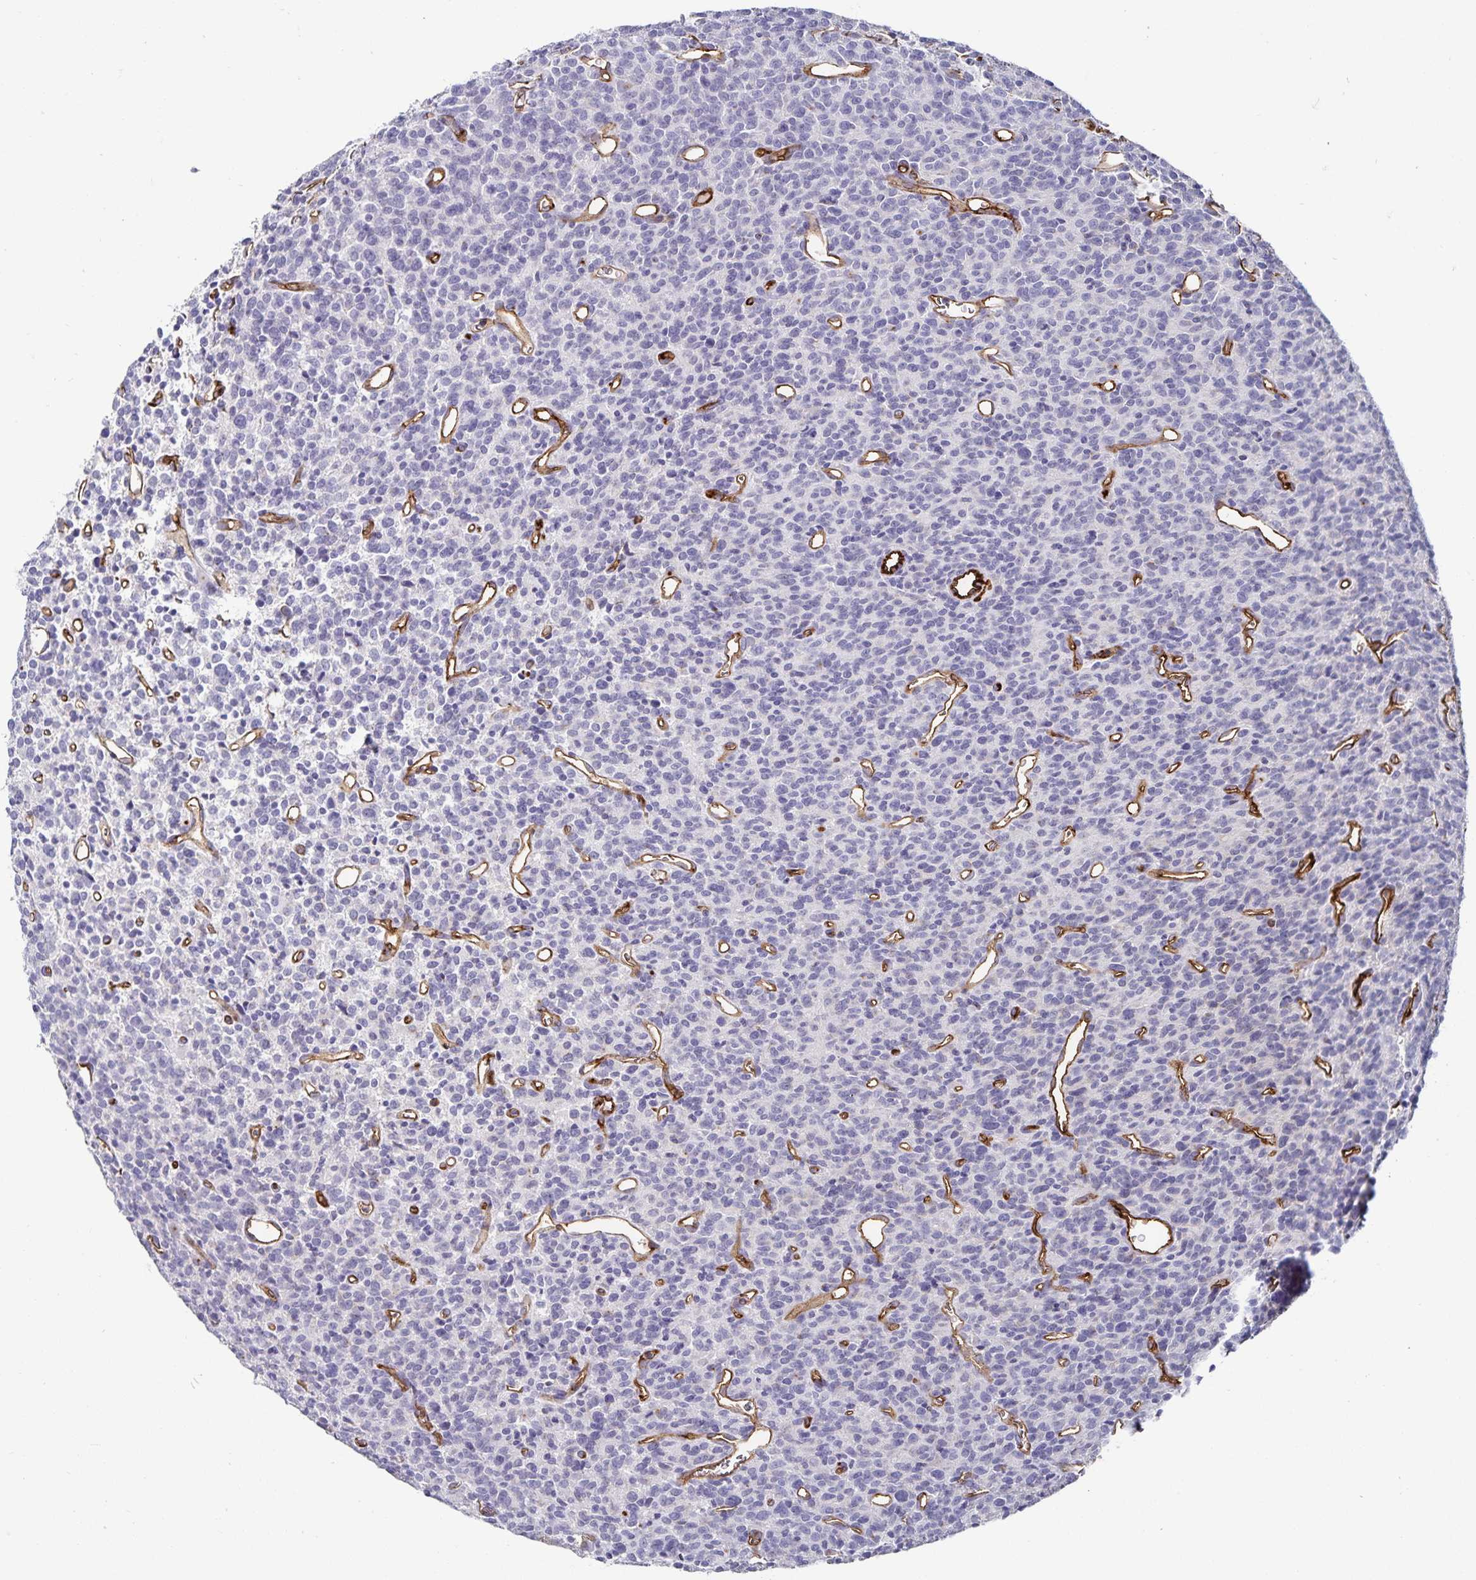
{"staining": {"intensity": "negative", "quantity": "none", "location": "none"}, "tissue": "glioma", "cell_type": "Tumor cells", "image_type": "cancer", "snomed": [{"axis": "morphology", "description": "Glioma, malignant, High grade"}, {"axis": "topography", "description": "Brain"}], "caption": "A high-resolution photomicrograph shows IHC staining of glioma, which exhibits no significant staining in tumor cells.", "gene": "PODXL", "patient": {"sex": "male", "age": 76}}